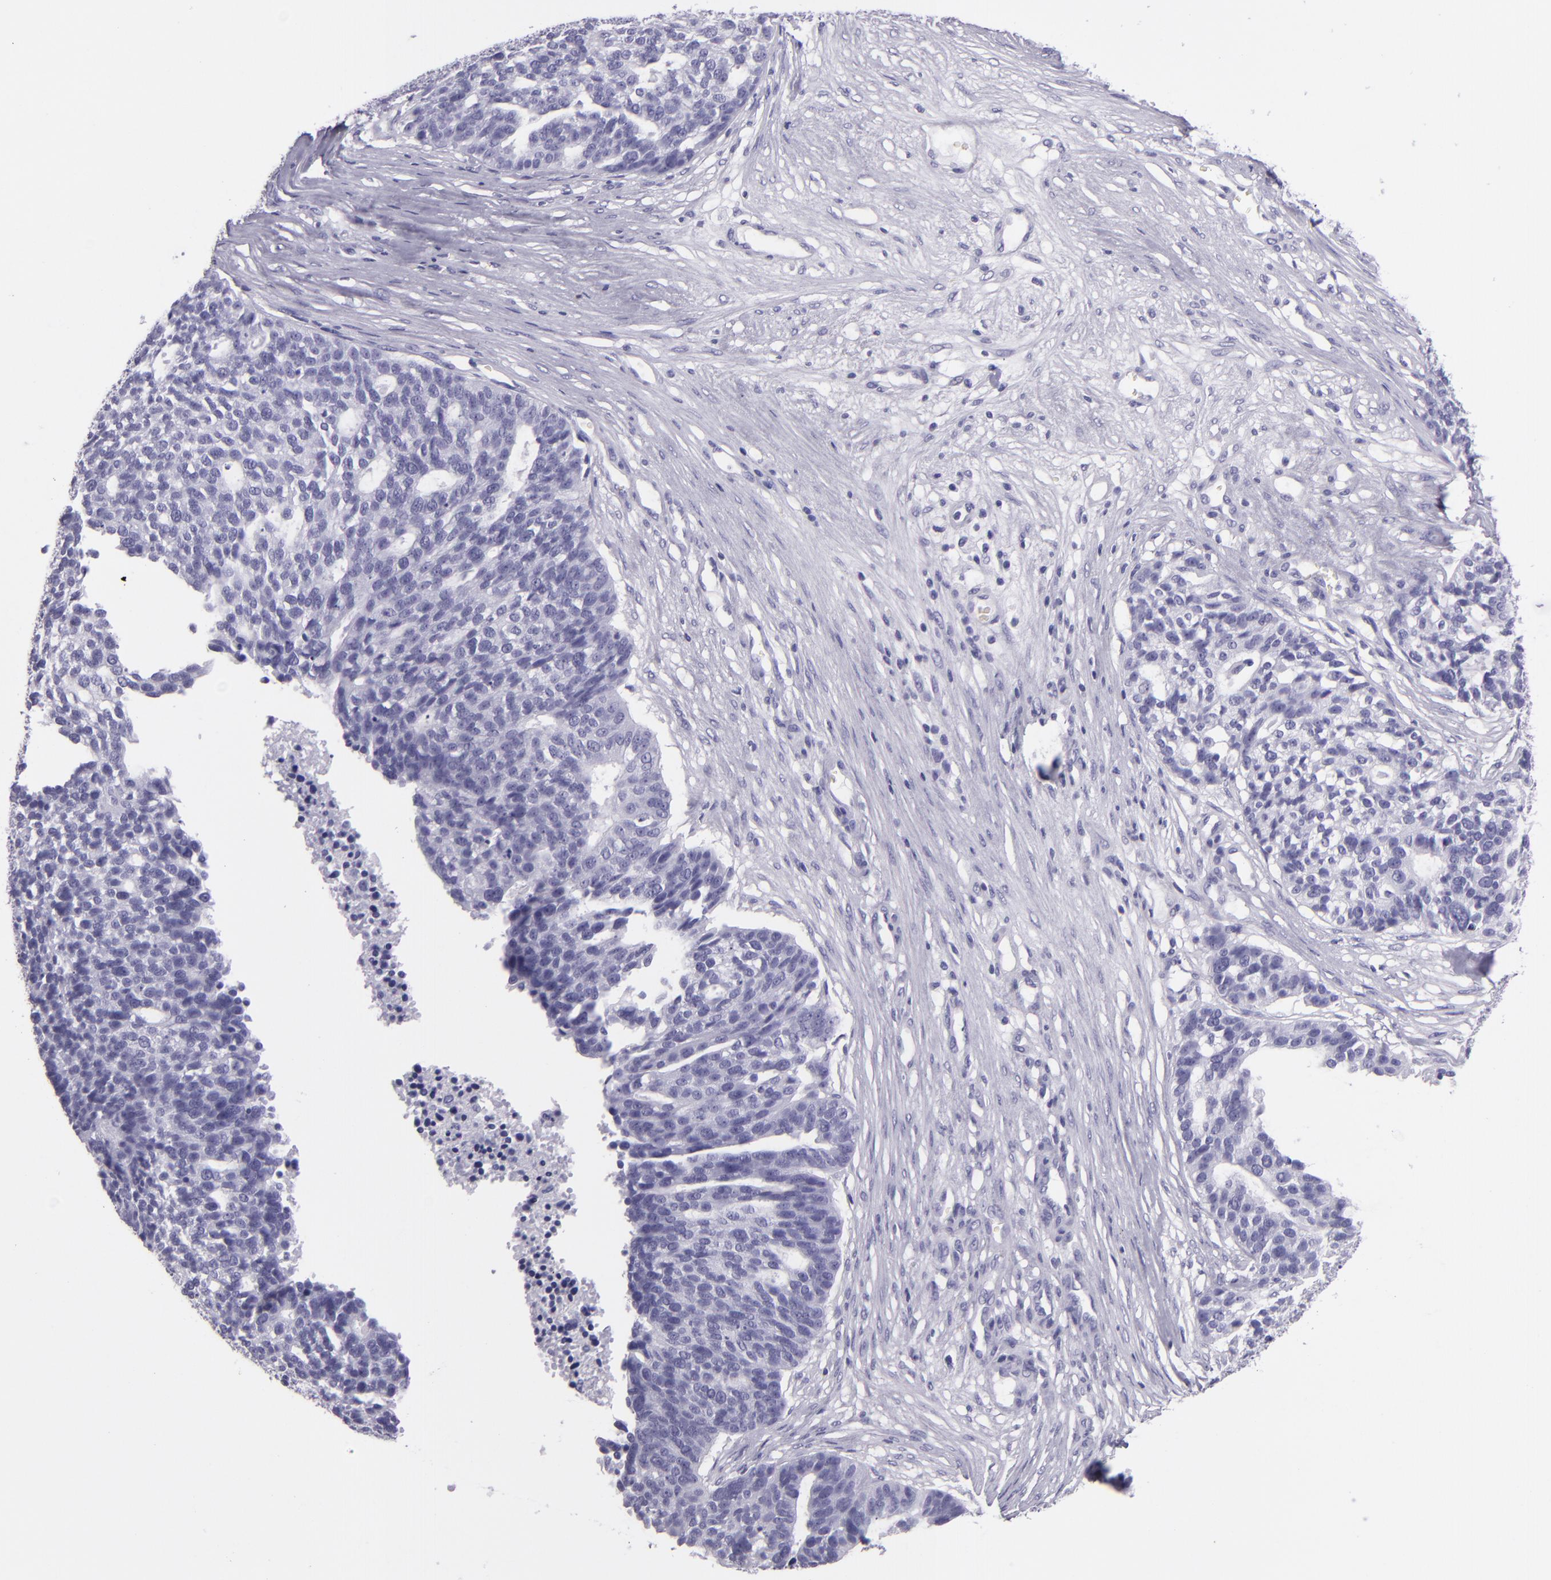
{"staining": {"intensity": "negative", "quantity": "none", "location": "none"}, "tissue": "ovarian cancer", "cell_type": "Tumor cells", "image_type": "cancer", "snomed": [{"axis": "morphology", "description": "Cystadenocarcinoma, serous, NOS"}, {"axis": "topography", "description": "Ovary"}], "caption": "Histopathology image shows no protein positivity in tumor cells of ovarian cancer tissue.", "gene": "CR2", "patient": {"sex": "female", "age": 59}}